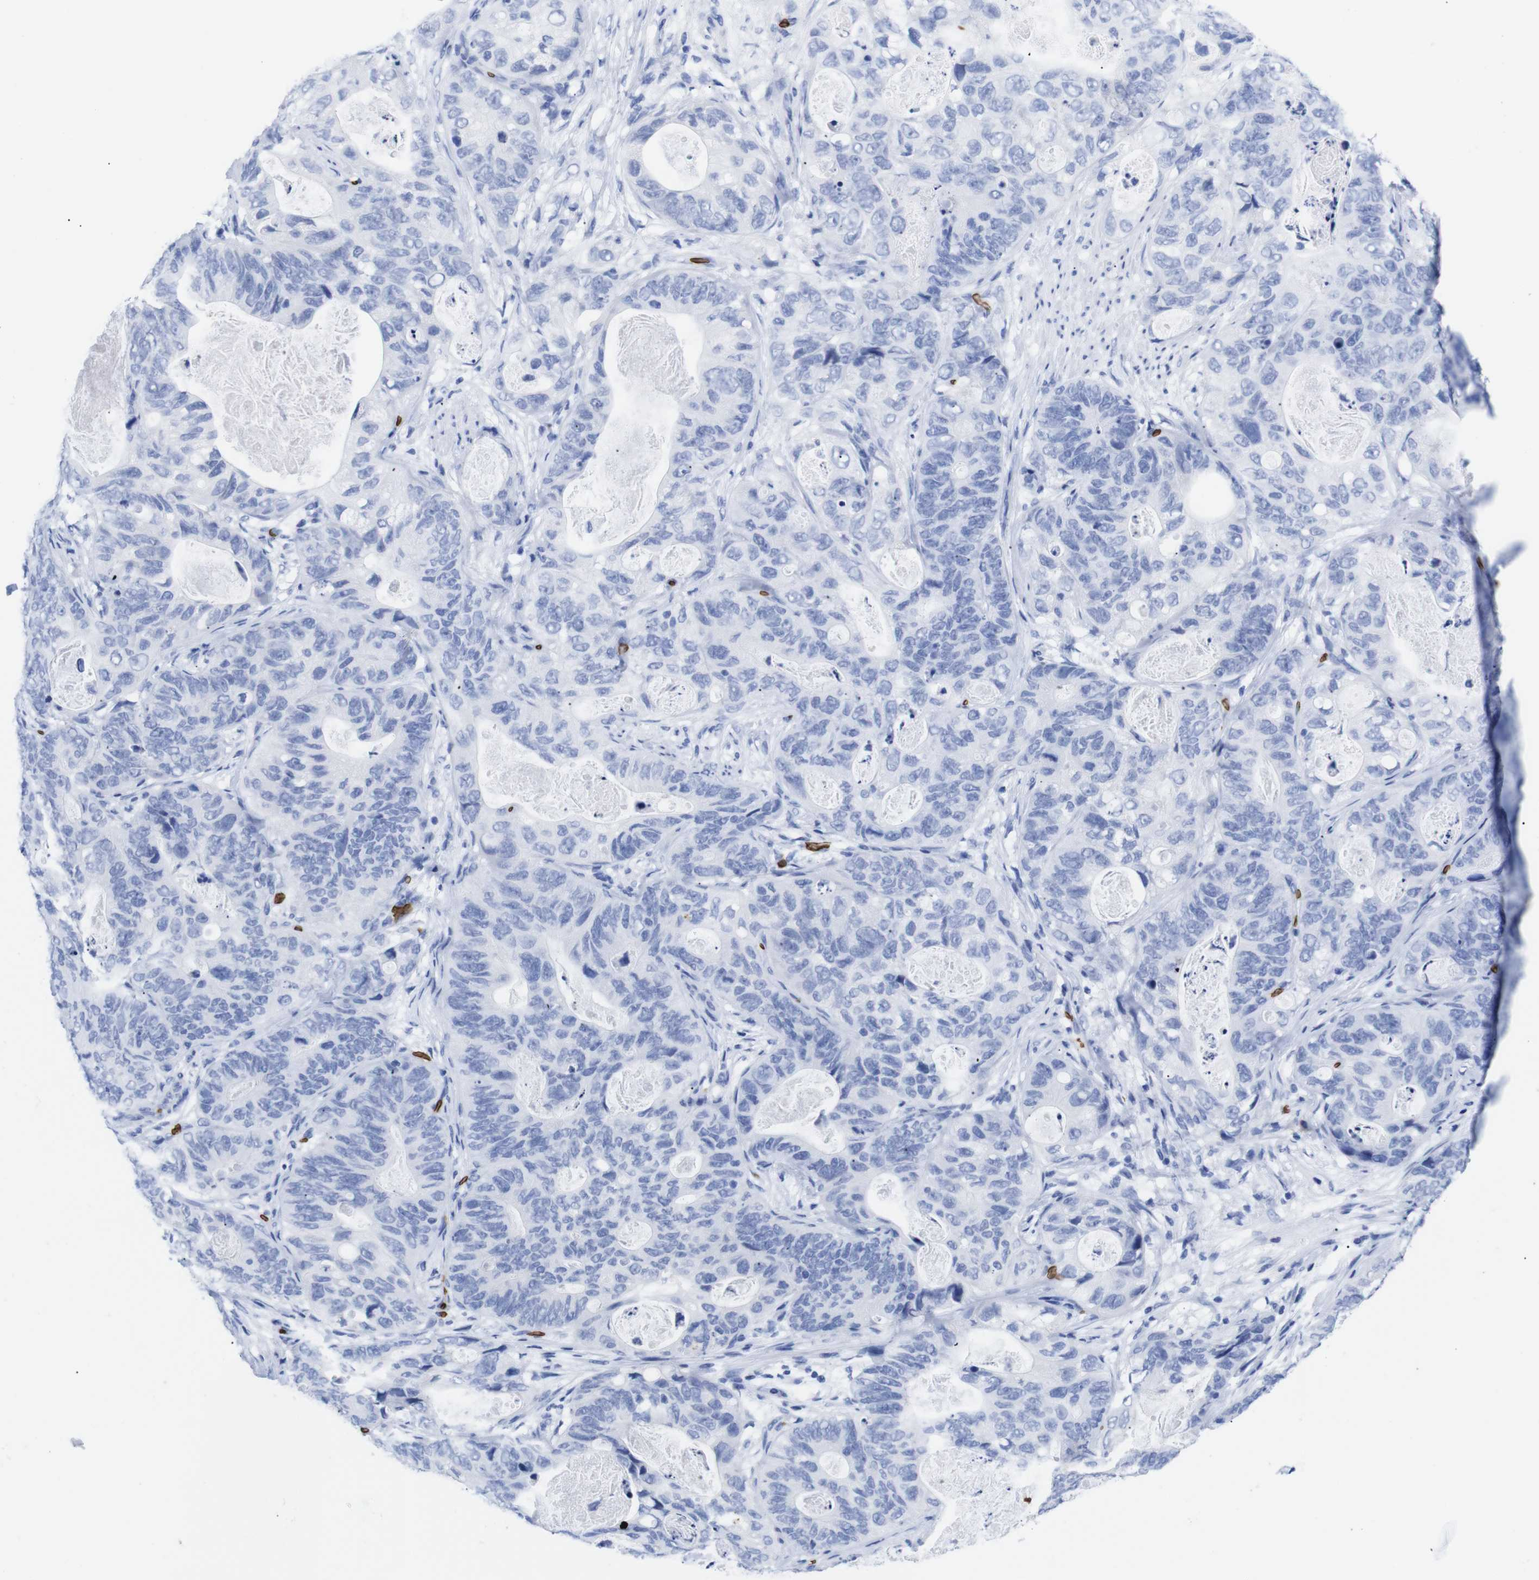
{"staining": {"intensity": "negative", "quantity": "none", "location": "none"}, "tissue": "stomach cancer", "cell_type": "Tumor cells", "image_type": "cancer", "snomed": [{"axis": "morphology", "description": "Adenocarcinoma, NOS"}, {"axis": "topography", "description": "Stomach"}], "caption": "Immunohistochemical staining of stomach adenocarcinoma shows no significant staining in tumor cells. (DAB IHC visualized using brightfield microscopy, high magnification).", "gene": "S1PR2", "patient": {"sex": "female", "age": 89}}